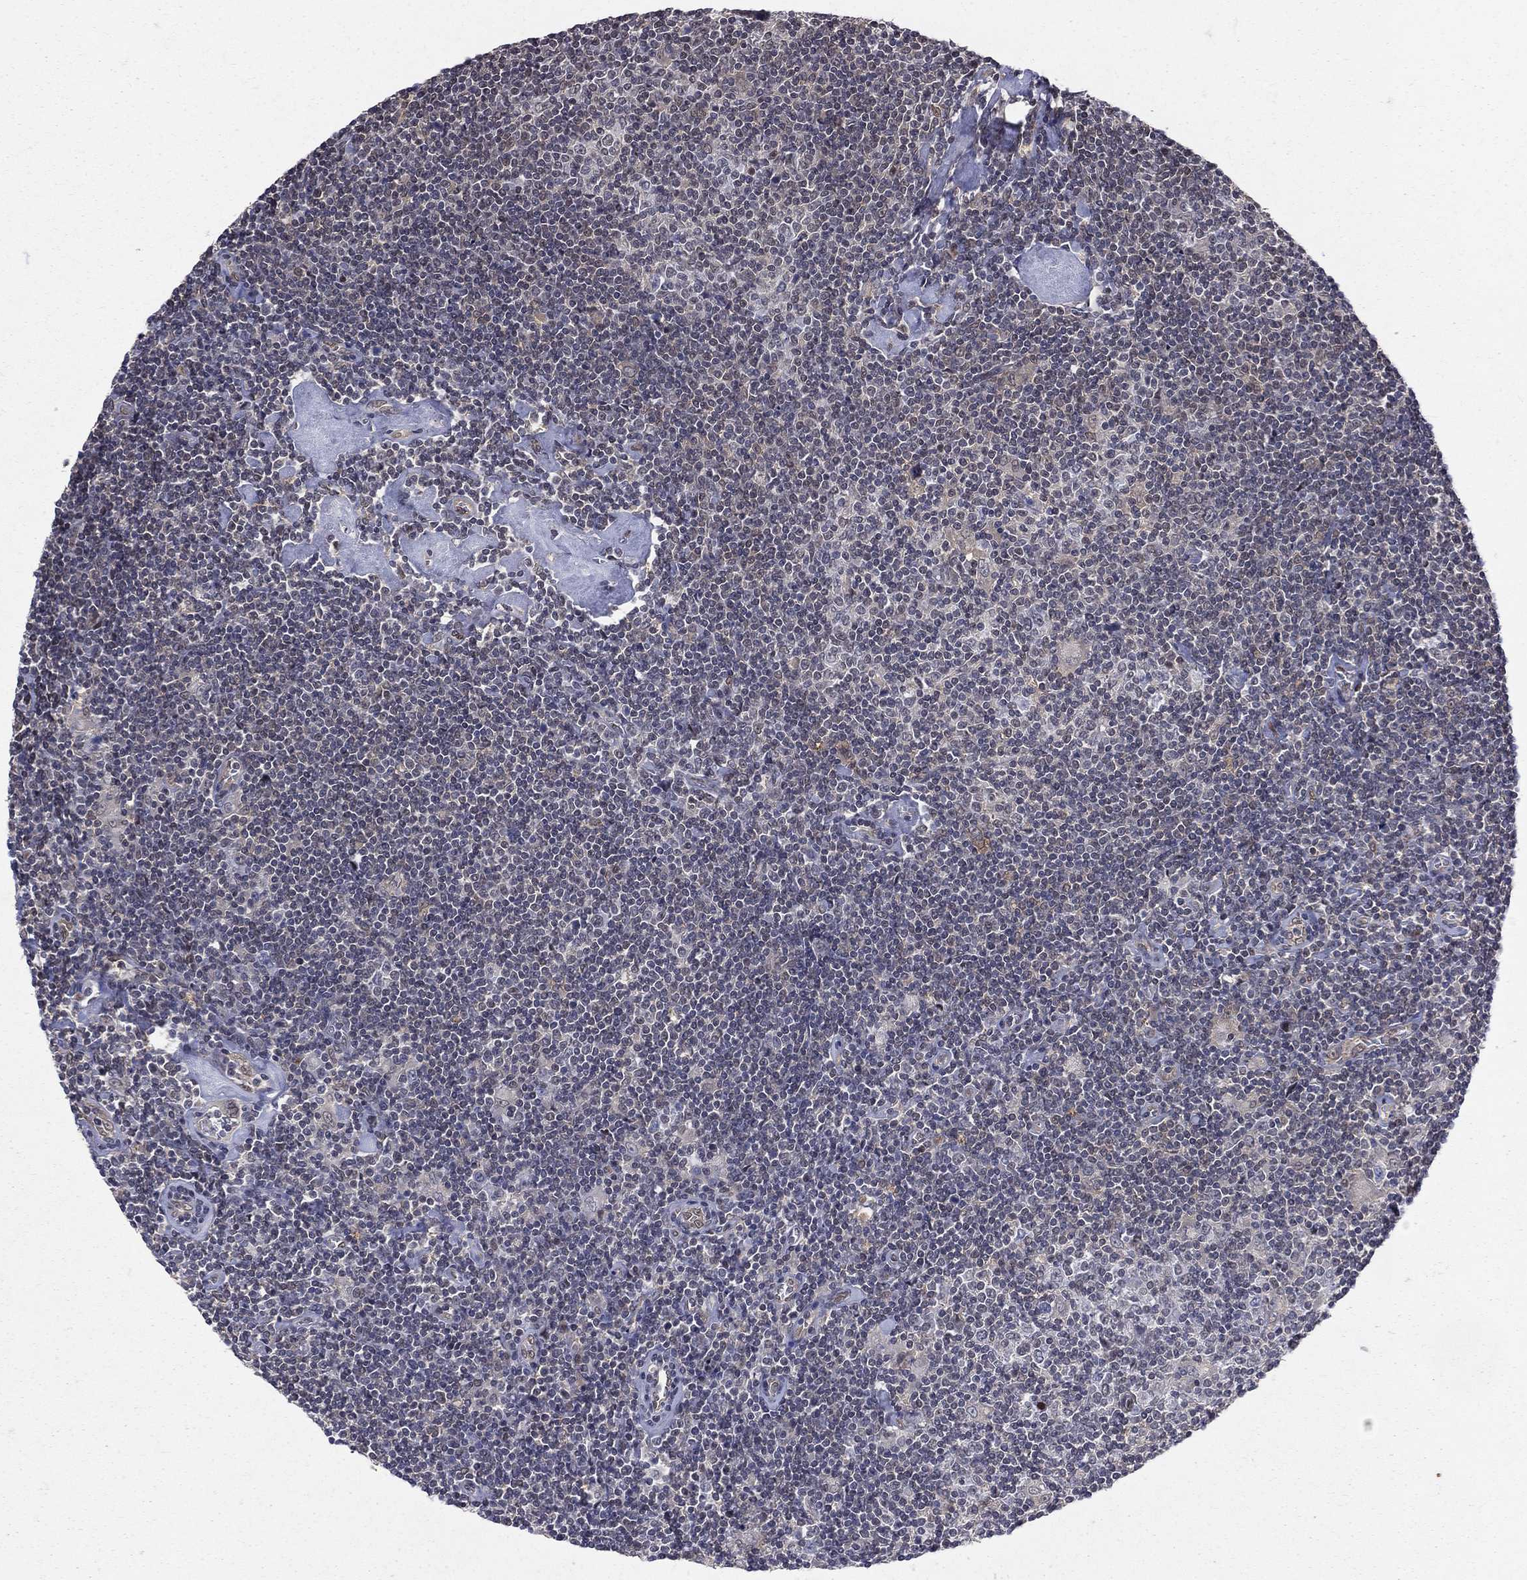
{"staining": {"intensity": "negative", "quantity": "none", "location": "none"}, "tissue": "lymphoma", "cell_type": "Tumor cells", "image_type": "cancer", "snomed": [{"axis": "morphology", "description": "Hodgkin's disease, NOS"}, {"axis": "topography", "description": "Lymph node"}], "caption": "Tumor cells are negative for brown protein staining in Hodgkin's disease.", "gene": "GMPR2", "patient": {"sex": "male", "age": 40}}